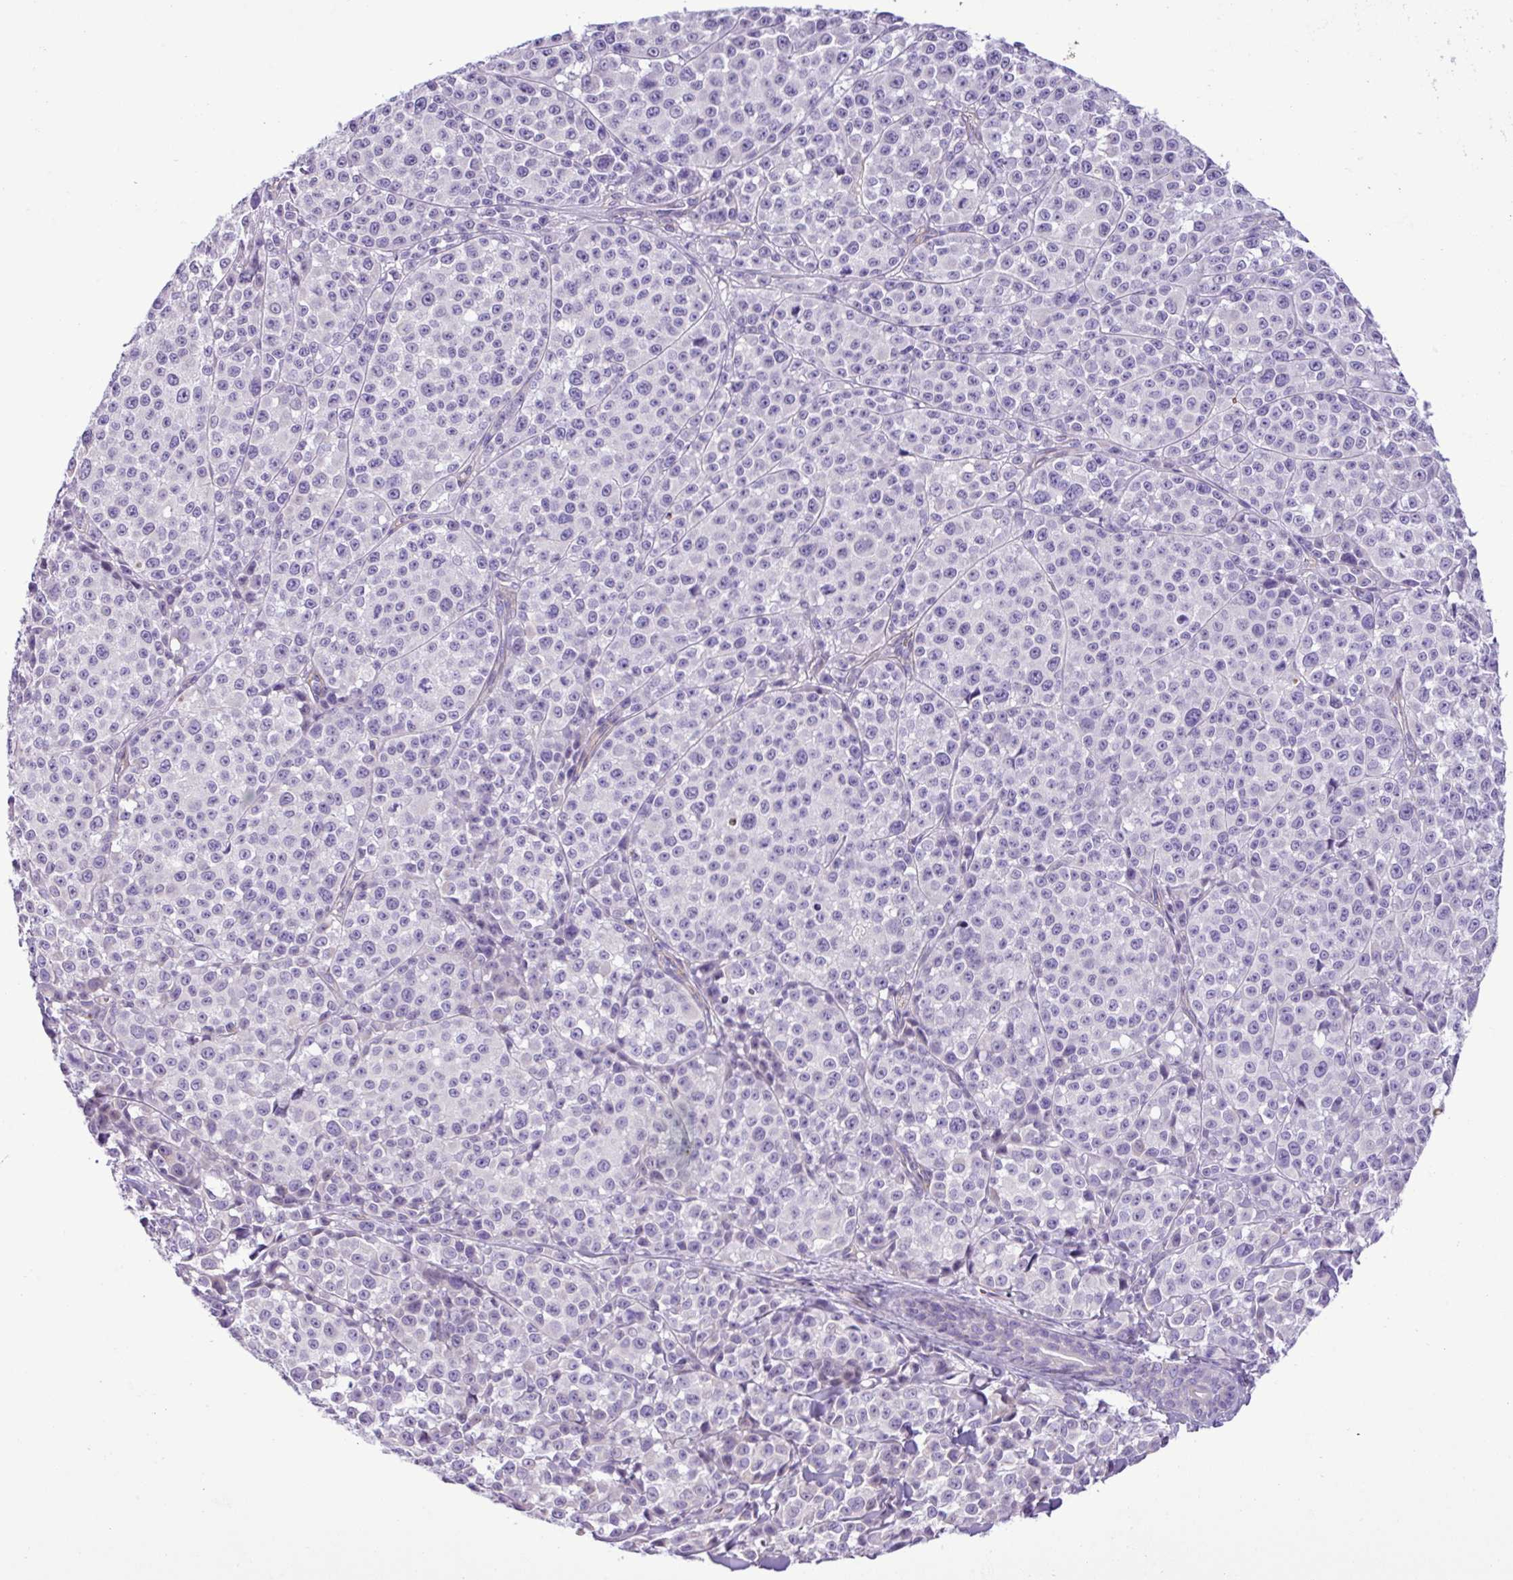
{"staining": {"intensity": "negative", "quantity": "none", "location": "none"}, "tissue": "melanoma", "cell_type": "Tumor cells", "image_type": "cancer", "snomed": [{"axis": "morphology", "description": "Malignant melanoma, NOS"}, {"axis": "topography", "description": "Skin"}], "caption": "IHC photomicrograph of human malignant melanoma stained for a protein (brown), which displays no positivity in tumor cells.", "gene": "C11orf91", "patient": {"sex": "female", "age": 35}}